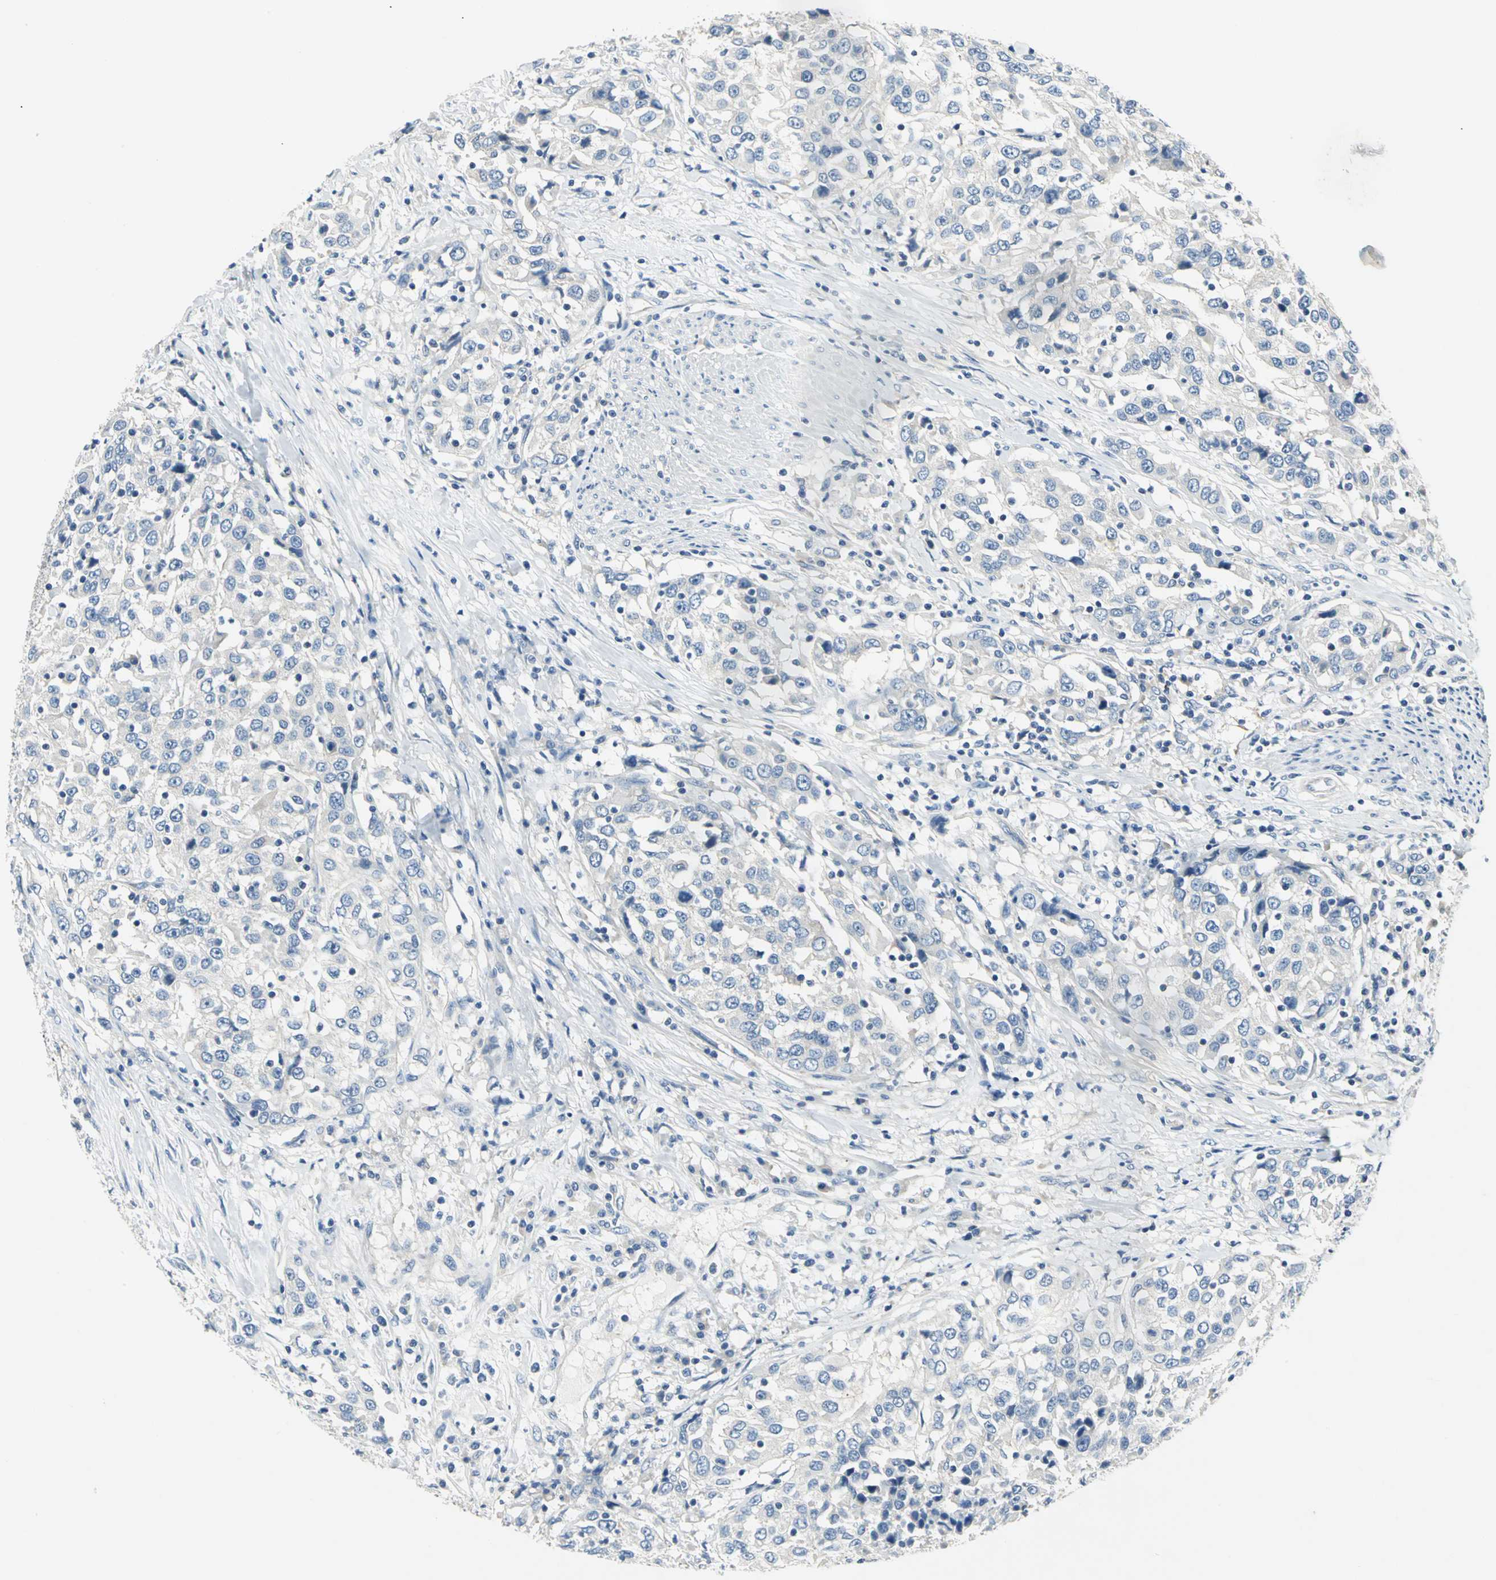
{"staining": {"intensity": "negative", "quantity": "none", "location": "none"}, "tissue": "urothelial cancer", "cell_type": "Tumor cells", "image_type": "cancer", "snomed": [{"axis": "morphology", "description": "Urothelial carcinoma, High grade"}, {"axis": "topography", "description": "Urinary bladder"}], "caption": "This photomicrograph is of urothelial carcinoma (high-grade) stained with immunohistochemistry (IHC) to label a protein in brown with the nuclei are counter-stained blue. There is no expression in tumor cells.", "gene": "RIPOR1", "patient": {"sex": "female", "age": 80}}